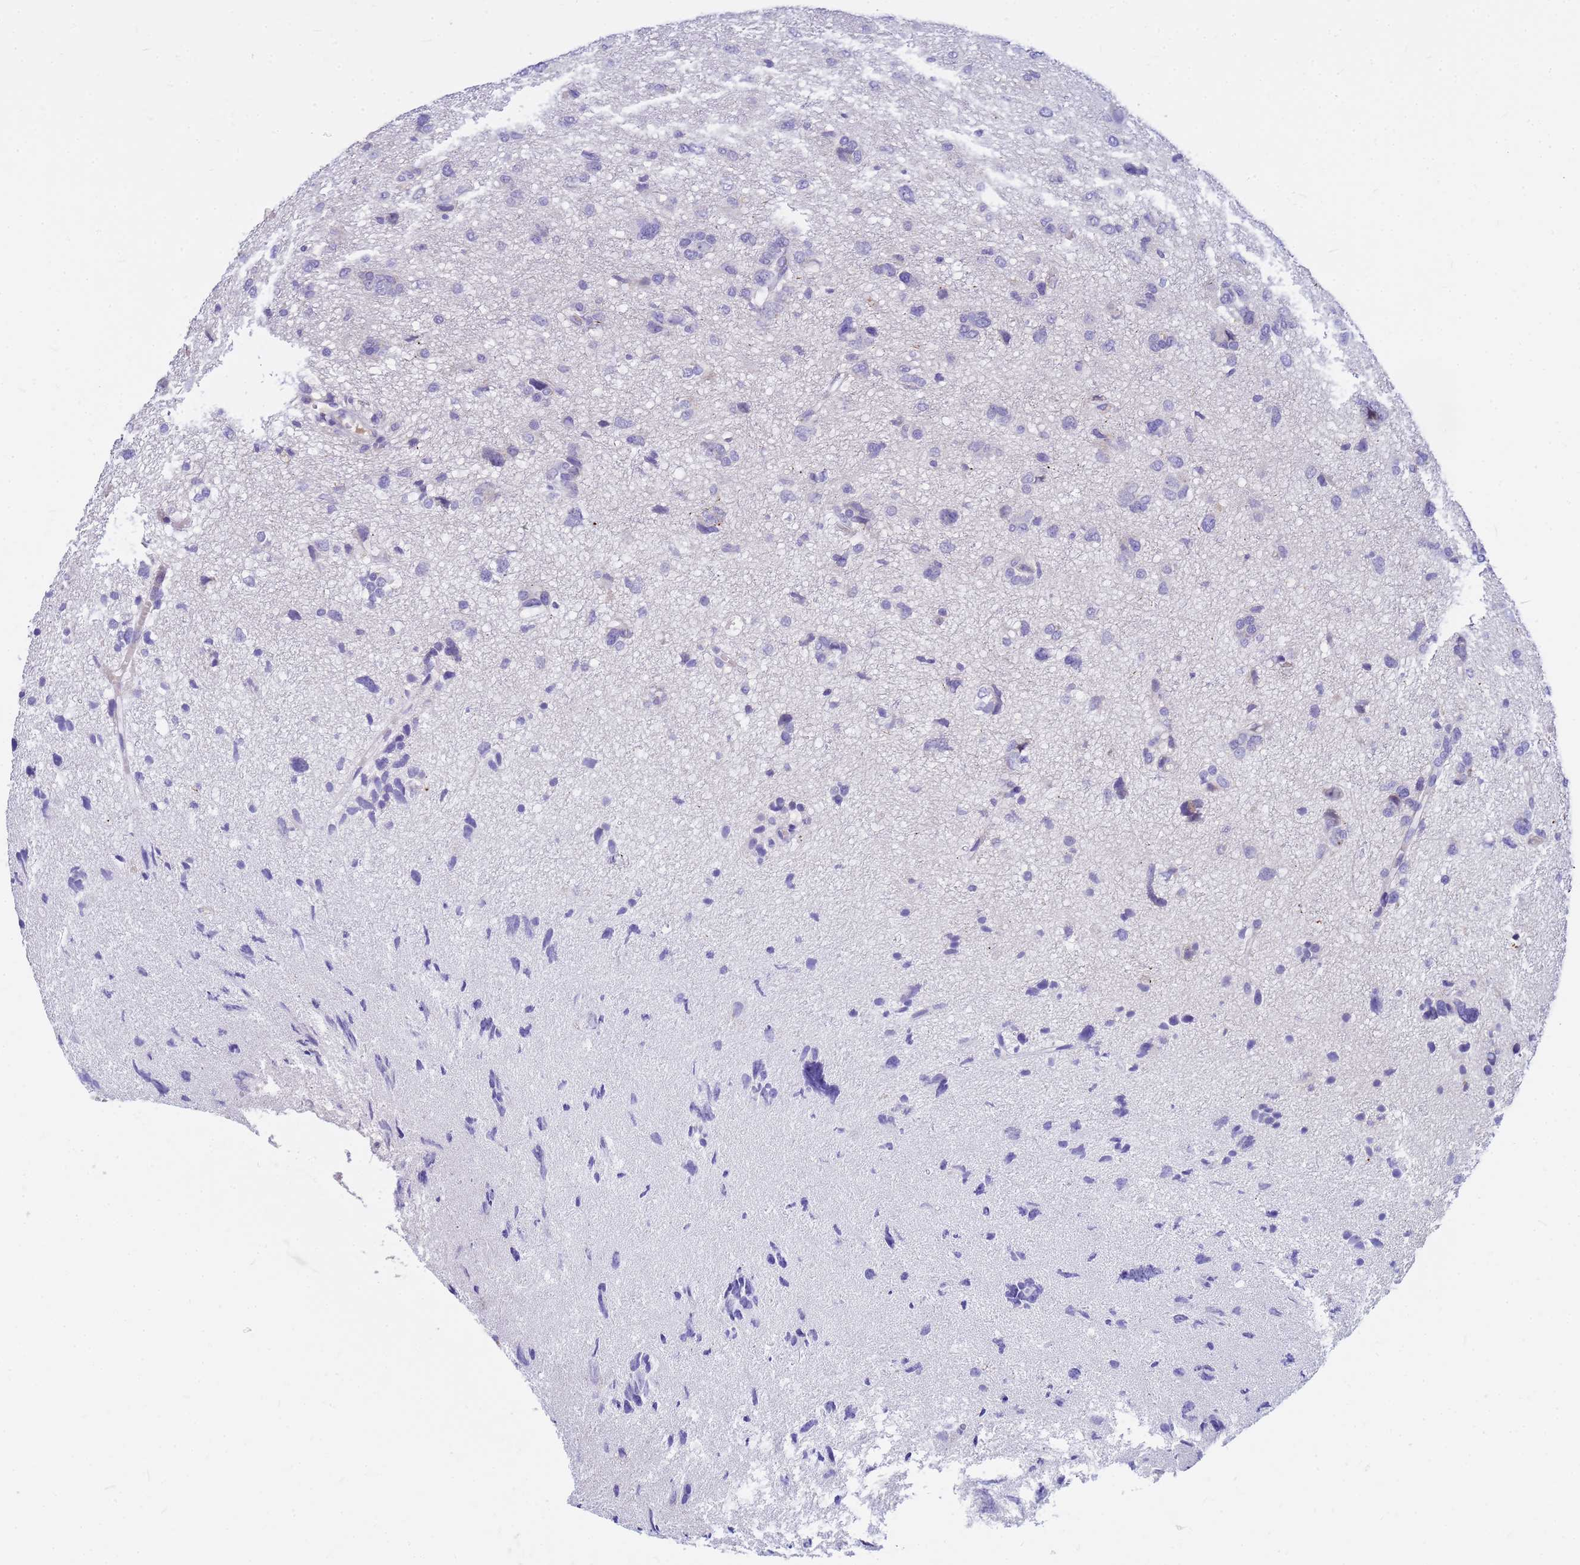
{"staining": {"intensity": "negative", "quantity": "none", "location": "none"}, "tissue": "glioma", "cell_type": "Tumor cells", "image_type": "cancer", "snomed": [{"axis": "morphology", "description": "Glioma, malignant, High grade"}, {"axis": "topography", "description": "Brain"}], "caption": "IHC image of neoplastic tissue: human glioma stained with DAB (3,3'-diaminobenzidine) displays no significant protein positivity in tumor cells. The staining was performed using DAB to visualize the protein expression in brown, while the nuclei were stained in blue with hematoxylin (Magnification: 20x).", "gene": "DPRX", "patient": {"sex": "female", "age": 59}}